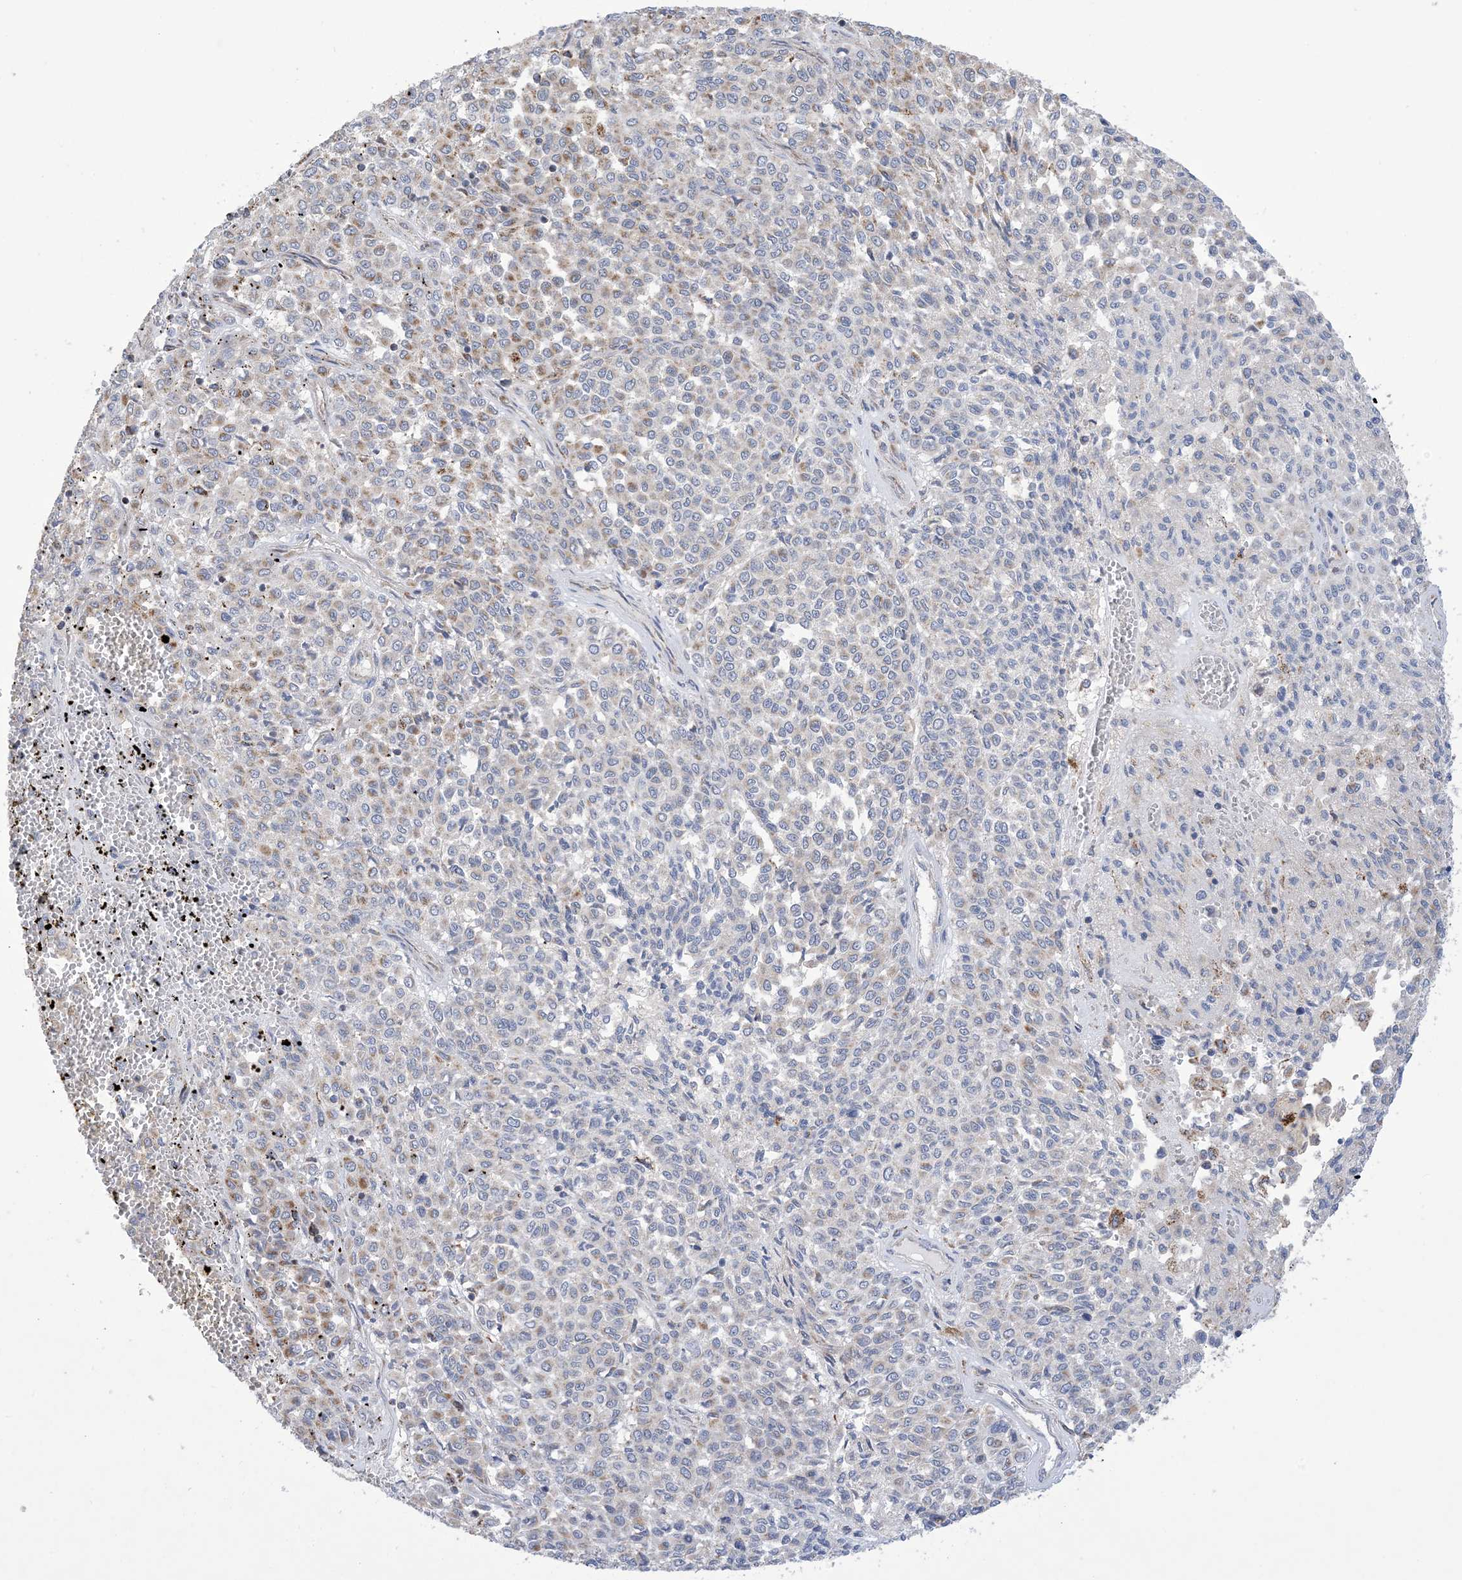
{"staining": {"intensity": "moderate", "quantity": "<25%", "location": "cytoplasmic/membranous"}, "tissue": "melanoma", "cell_type": "Tumor cells", "image_type": "cancer", "snomed": [{"axis": "morphology", "description": "Malignant melanoma, Metastatic site"}, {"axis": "topography", "description": "Pancreas"}], "caption": "Tumor cells show low levels of moderate cytoplasmic/membranous staining in about <25% of cells in human melanoma.", "gene": "CLEC16A", "patient": {"sex": "female", "age": 30}}